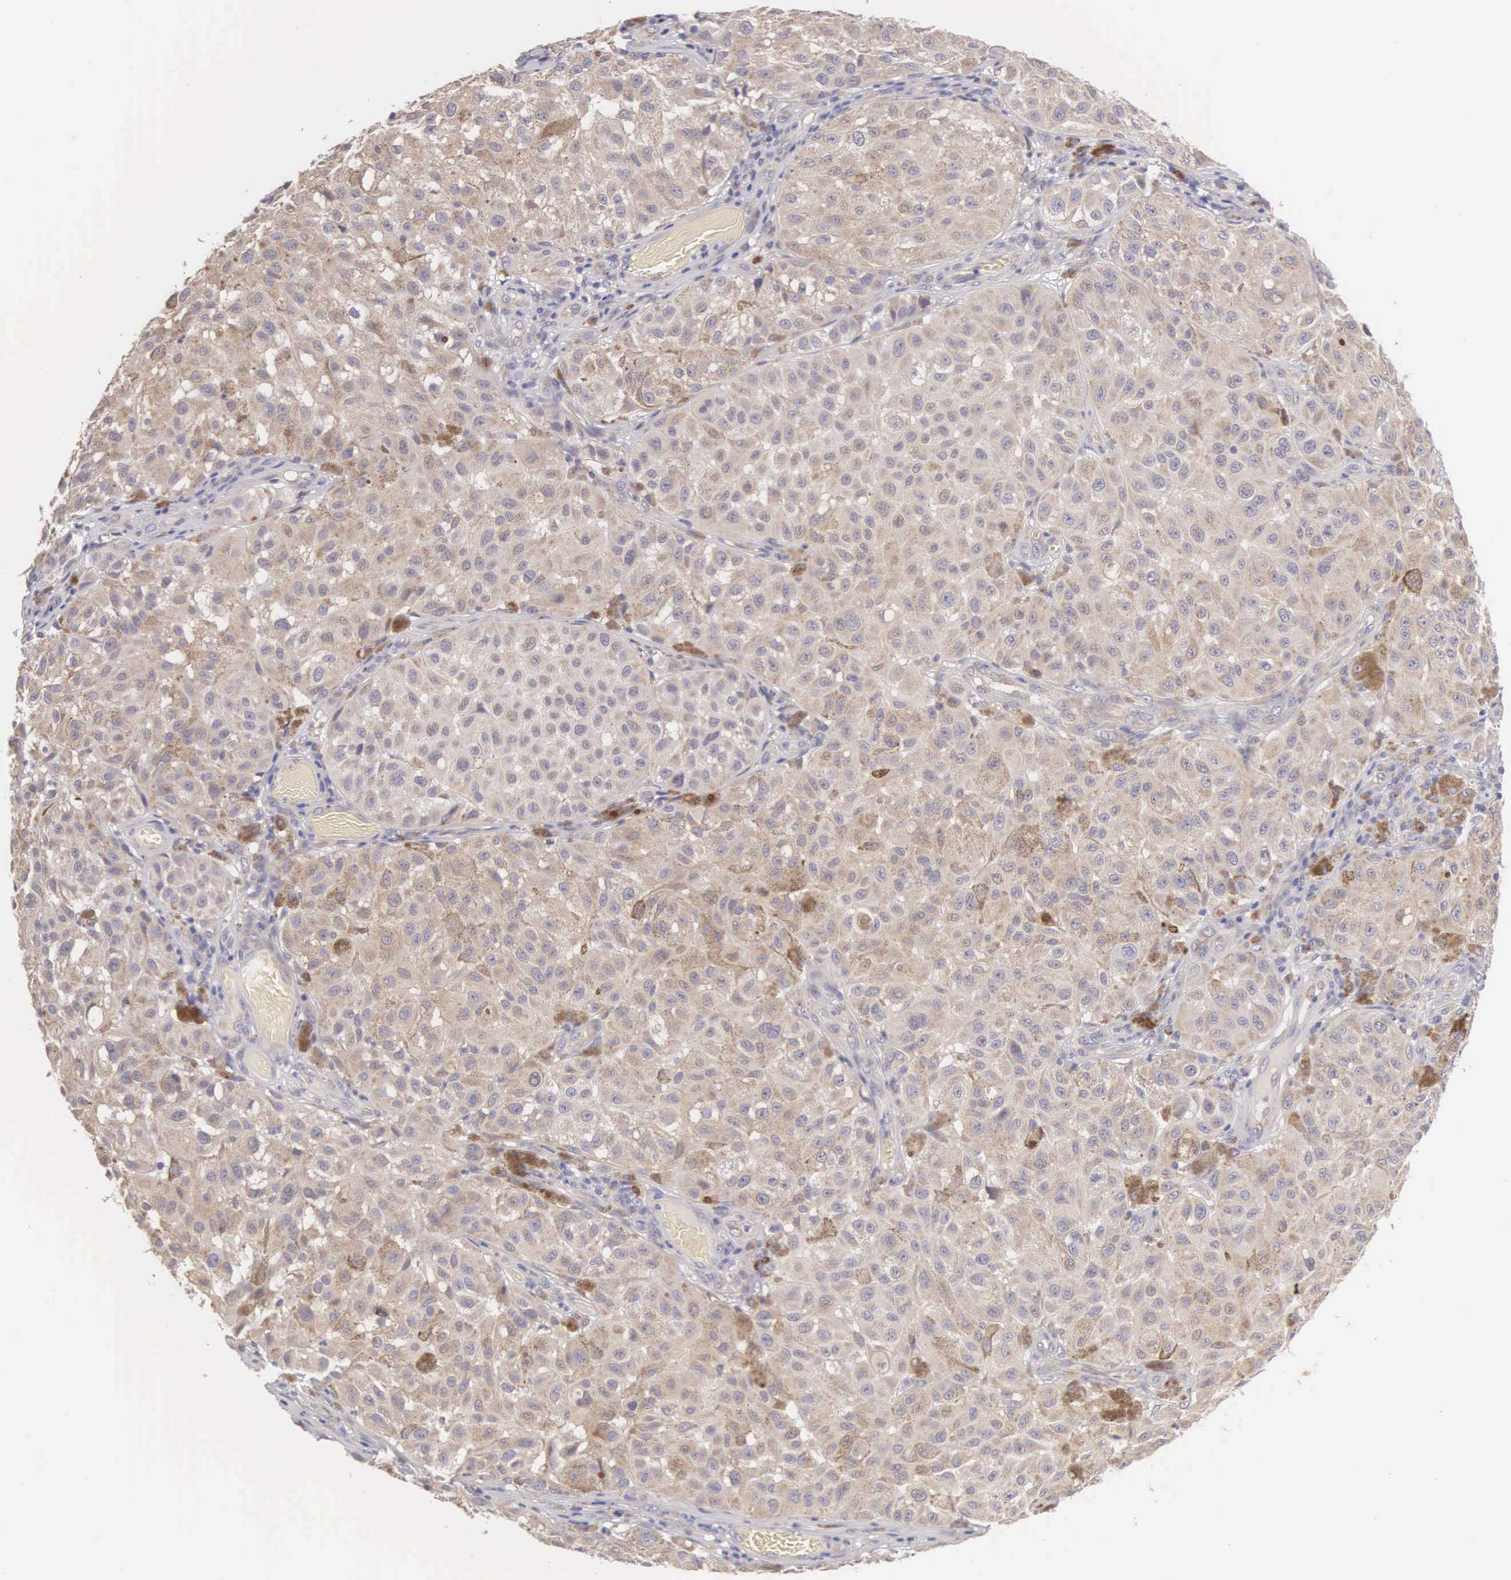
{"staining": {"intensity": "weak", "quantity": ">75%", "location": "cytoplasmic/membranous"}, "tissue": "melanoma", "cell_type": "Tumor cells", "image_type": "cancer", "snomed": [{"axis": "morphology", "description": "Malignant melanoma, NOS"}, {"axis": "topography", "description": "Skin"}], "caption": "This micrograph shows IHC staining of human melanoma, with low weak cytoplasmic/membranous expression in about >75% of tumor cells.", "gene": "NSDHL", "patient": {"sex": "female", "age": 64}}